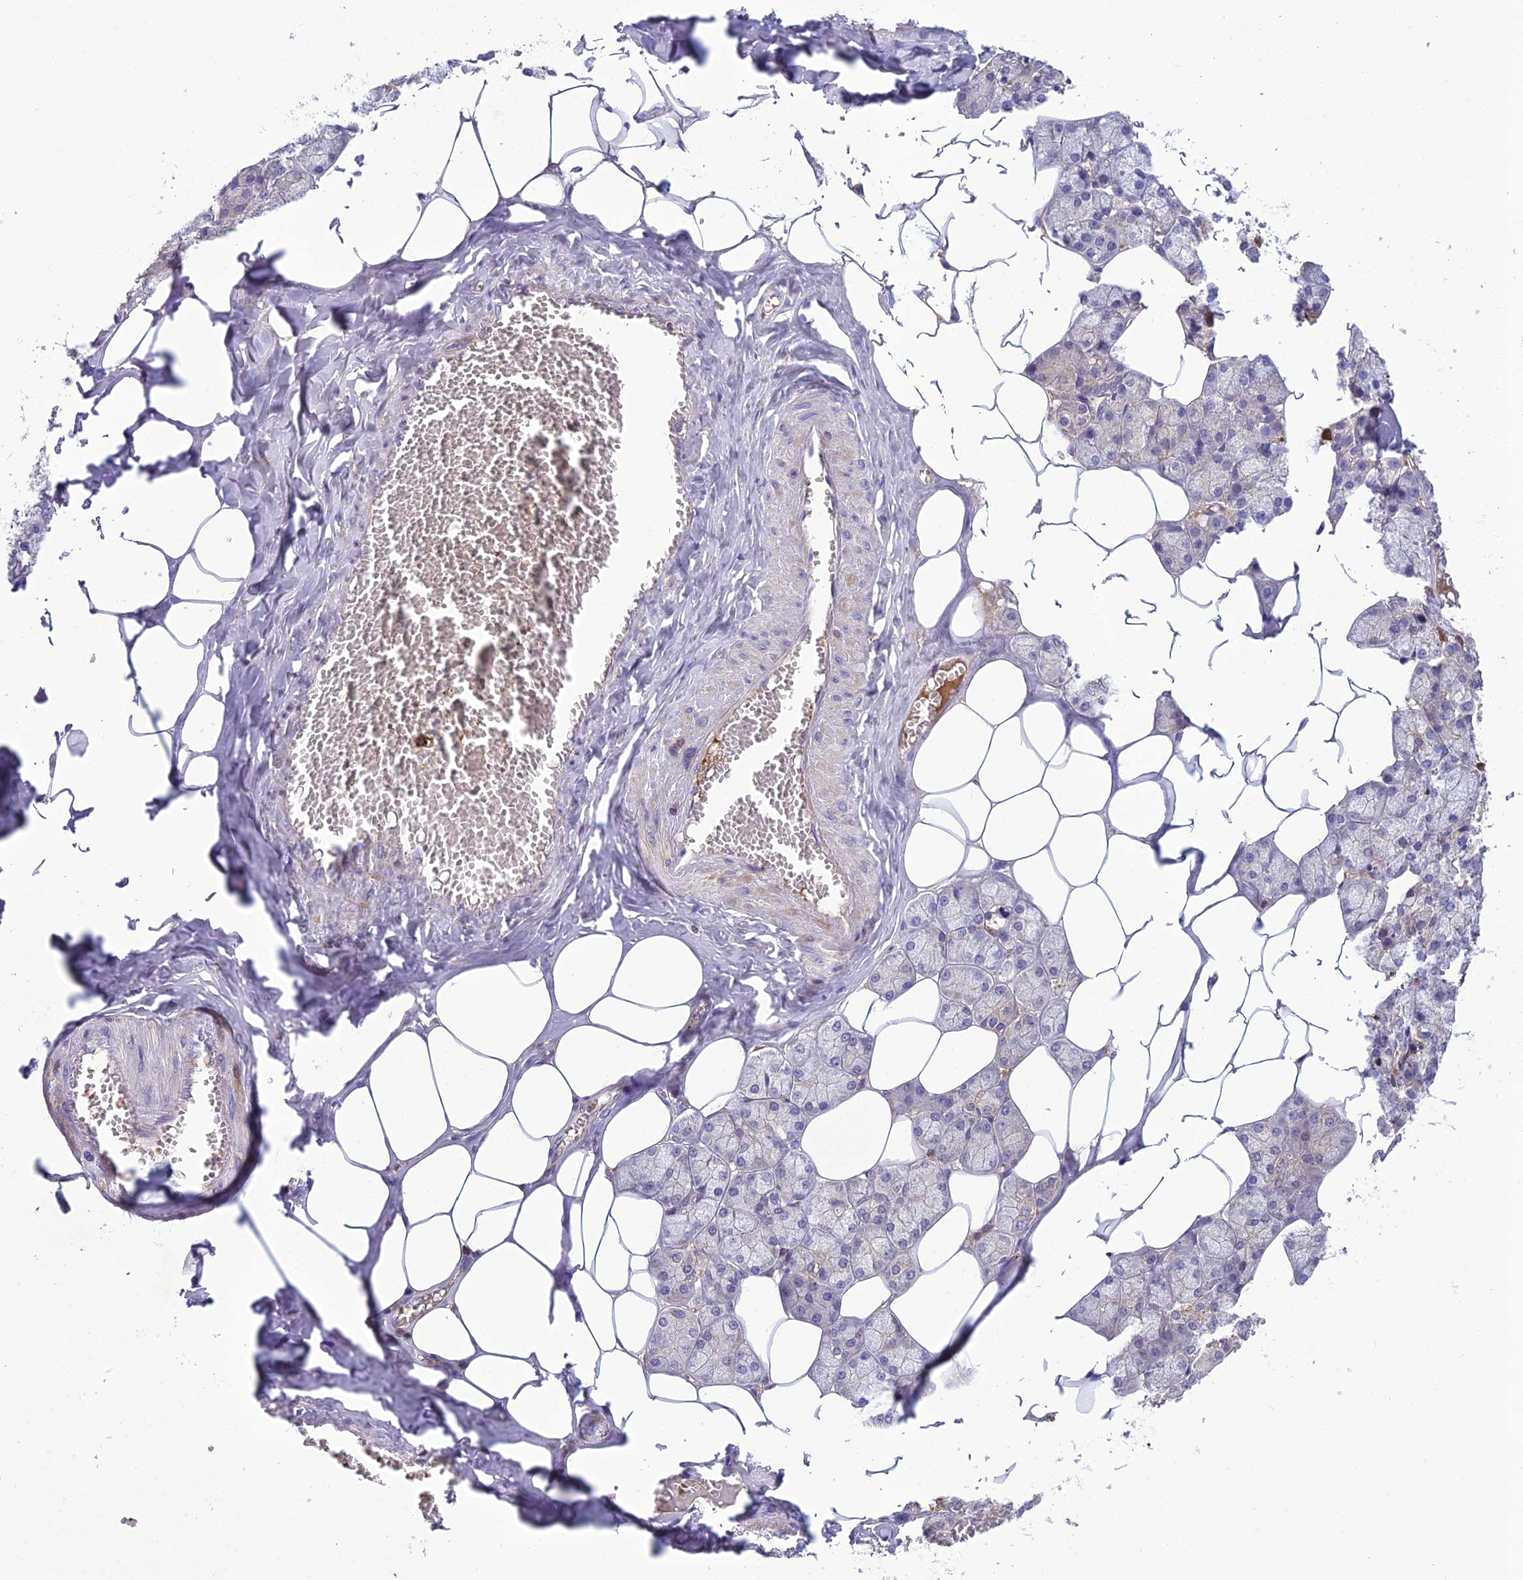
{"staining": {"intensity": "weak", "quantity": "25%-75%", "location": "cytoplasmic/membranous"}, "tissue": "salivary gland", "cell_type": "Glandular cells", "image_type": "normal", "snomed": [{"axis": "morphology", "description": "Normal tissue, NOS"}, {"axis": "topography", "description": "Salivary gland"}], "caption": "This micrograph exhibits immunohistochemistry (IHC) staining of benign salivary gland, with low weak cytoplasmic/membranous staining in approximately 25%-75% of glandular cells.", "gene": "GDF6", "patient": {"sex": "male", "age": 62}}